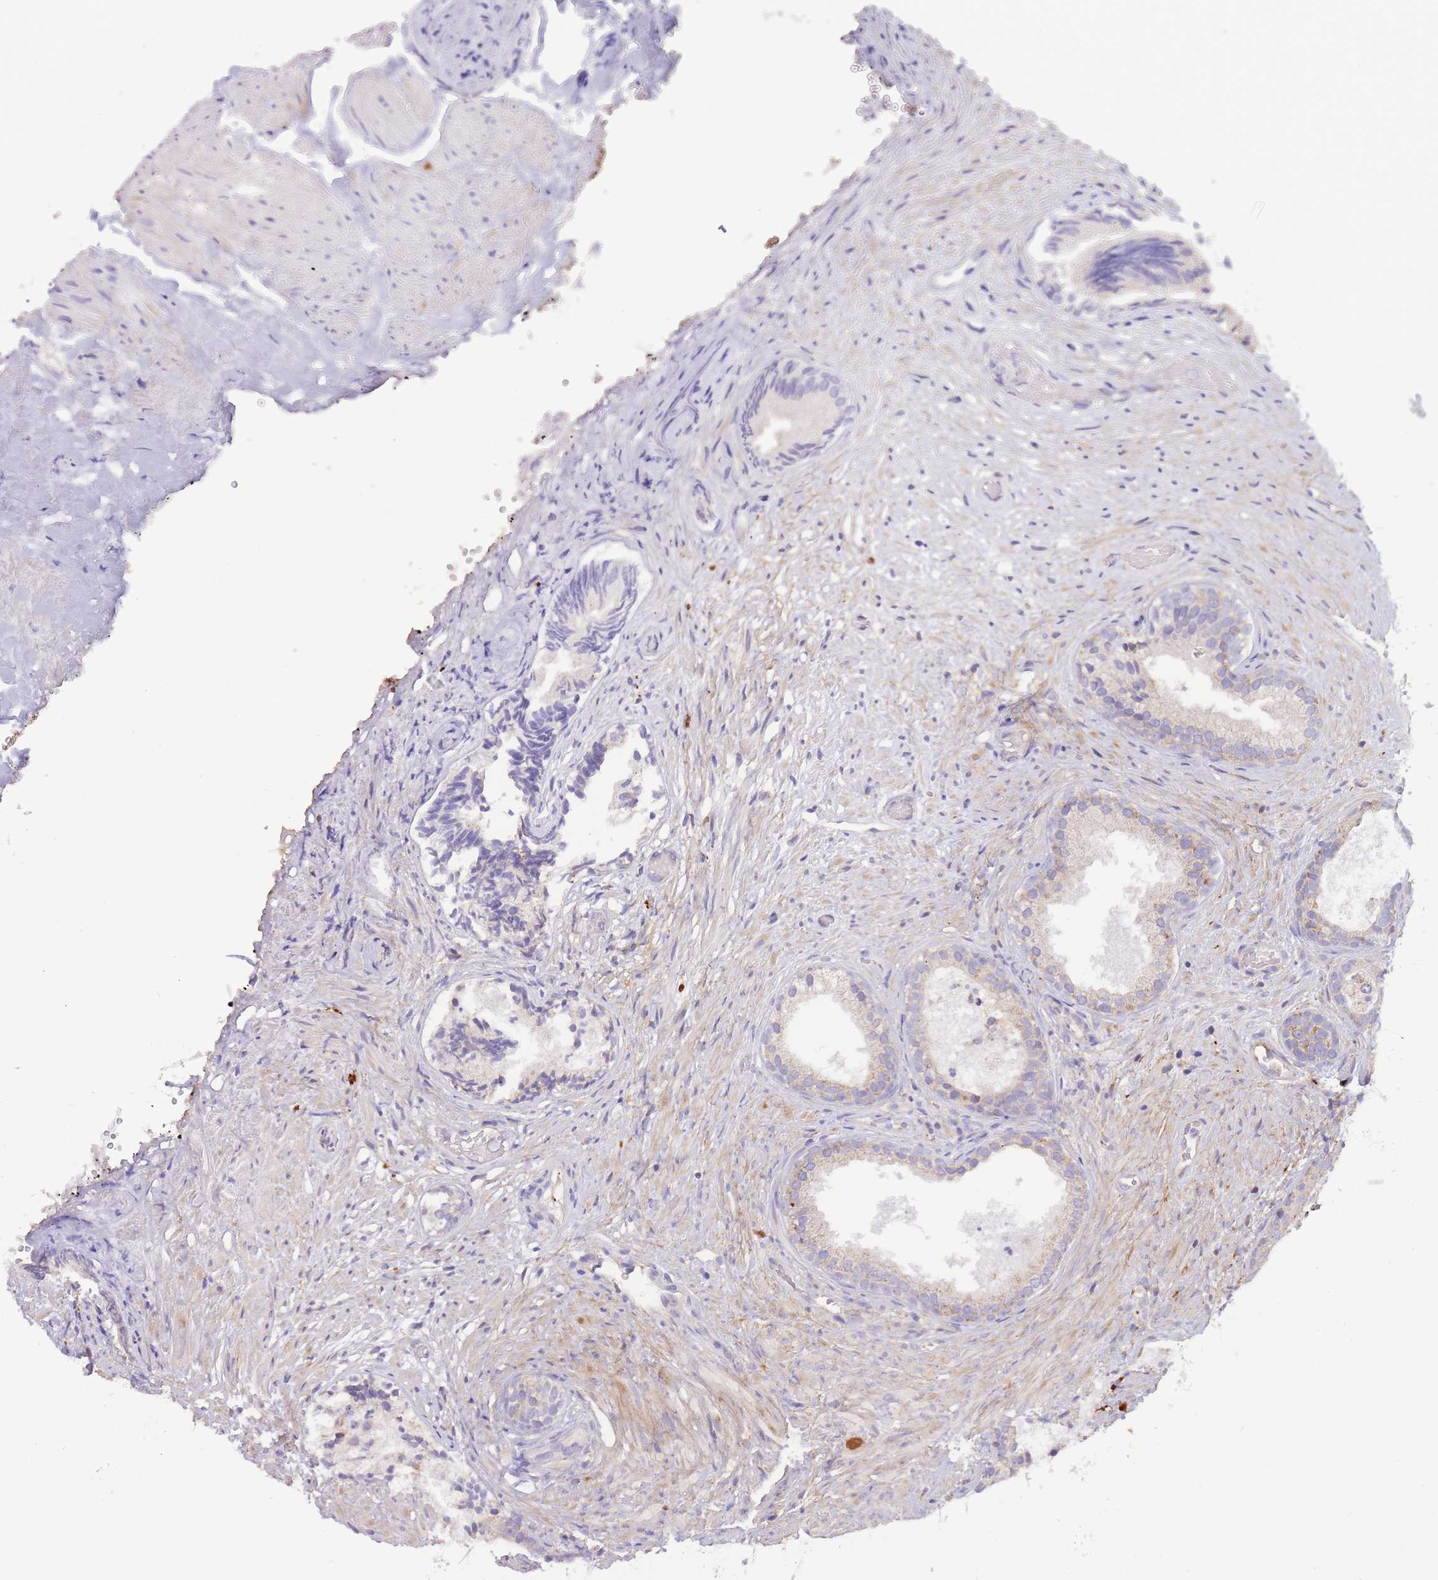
{"staining": {"intensity": "moderate", "quantity": "<25%", "location": "cytoplasmic/membranous"}, "tissue": "prostate", "cell_type": "Glandular cells", "image_type": "normal", "snomed": [{"axis": "morphology", "description": "Normal tissue, NOS"}, {"axis": "topography", "description": "Prostate"}], "caption": "DAB (3,3'-diaminobenzidine) immunohistochemical staining of normal prostate exhibits moderate cytoplasmic/membranous protein positivity in approximately <25% of glandular cells. (Brightfield microscopy of DAB IHC at high magnification).", "gene": "SLC25A42", "patient": {"sex": "male", "age": 76}}